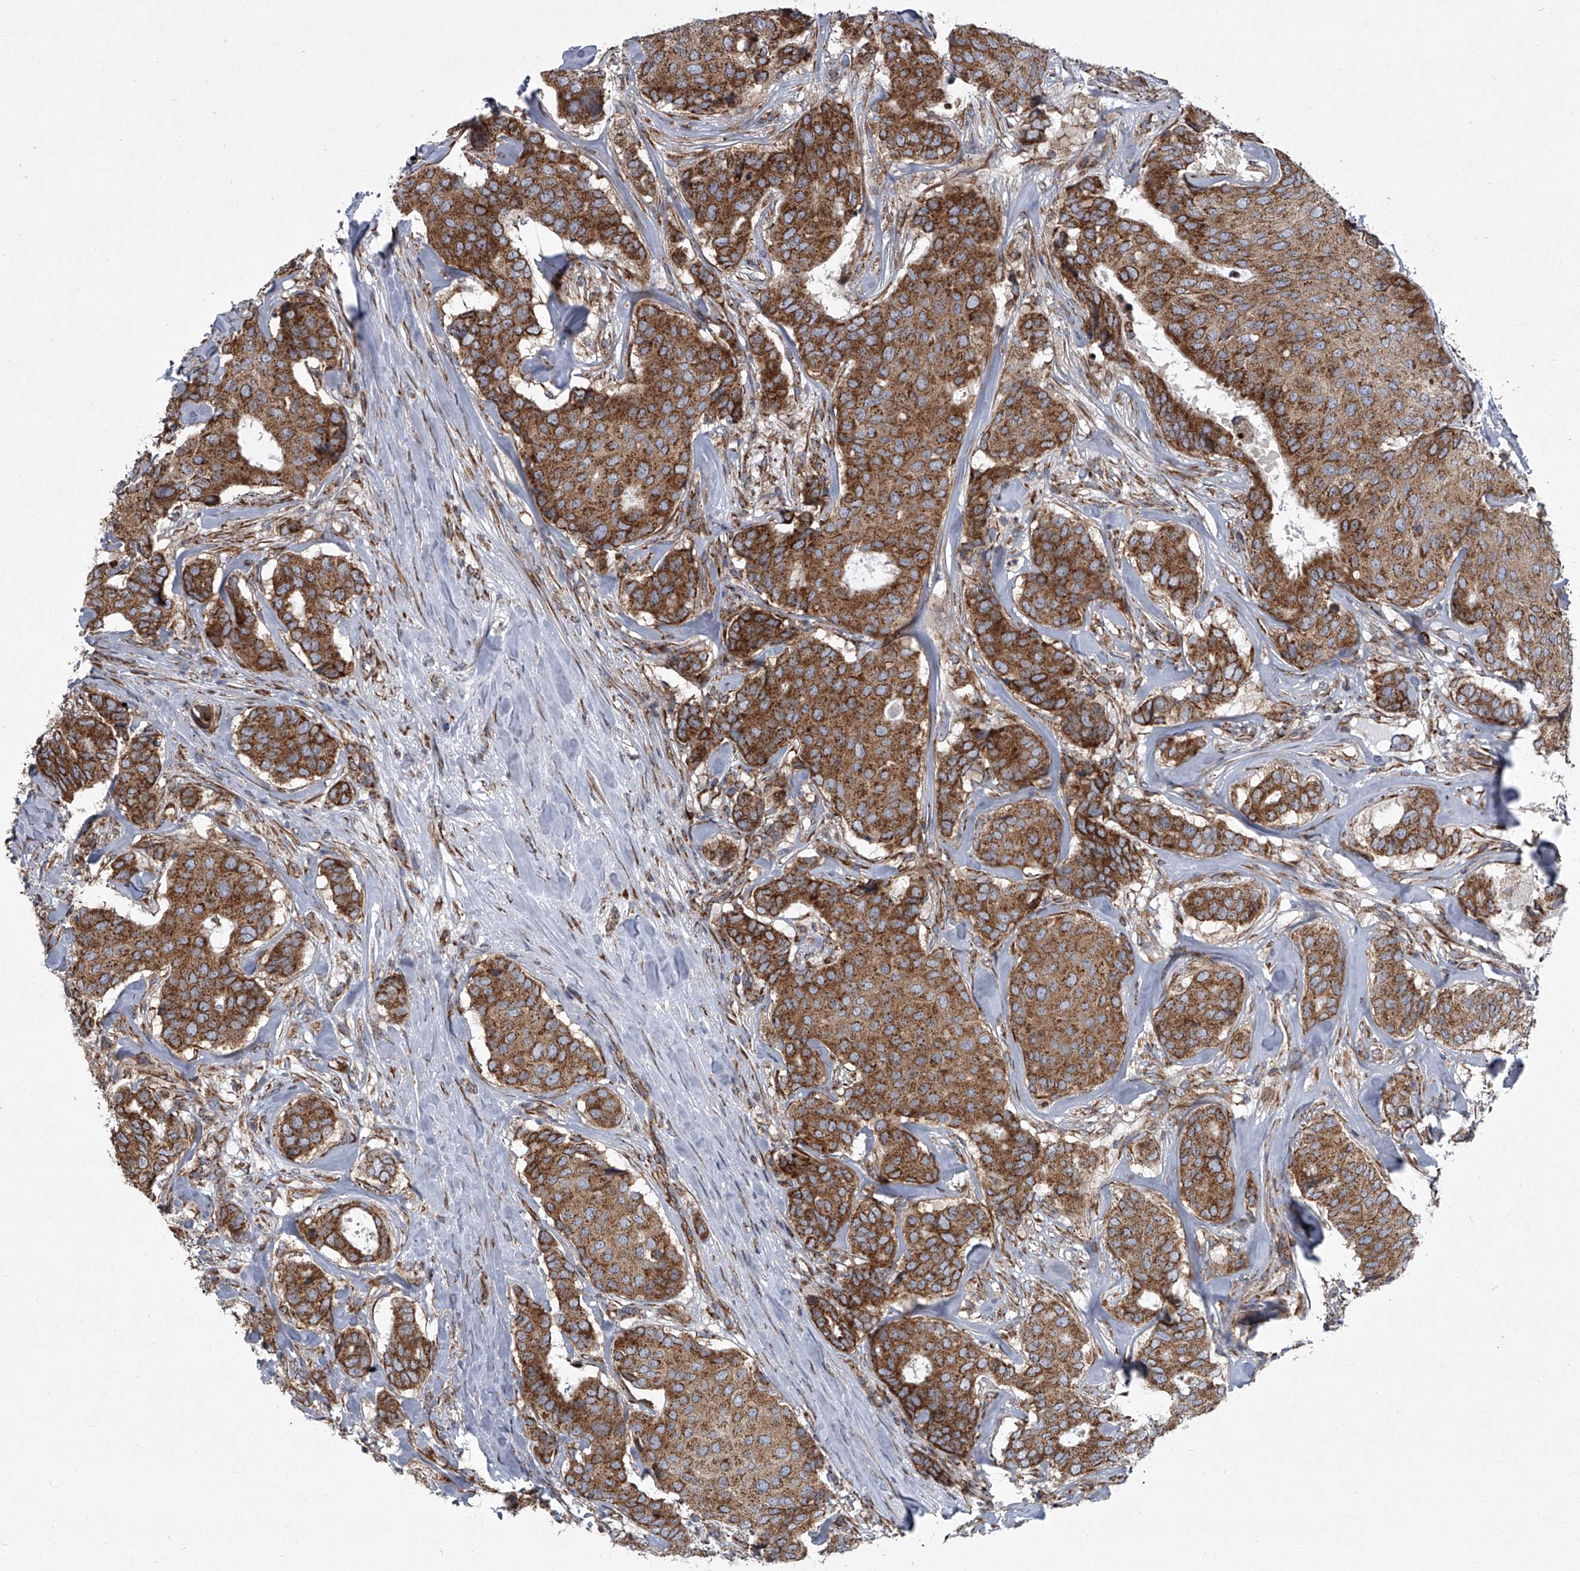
{"staining": {"intensity": "moderate", "quantity": ">75%", "location": "cytoplasmic/membranous"}, "tissue": "breast cancer", "cell_type": "Tumor cells", "image_type": "cancer", "snomed": [{"axis": "morphology", "description": "Duct carcinoma"}, {"axis": "topography", "description": "Breast"}], "caption": "Protein staining of breast cancer (intraductal carcinoma) tissue exhibits moderate cytoplasmic/membranous staining in approximately >75% of tumor cells.", "gene": "ZC3H15", "patient": {"sex": "female", "age": 75}}